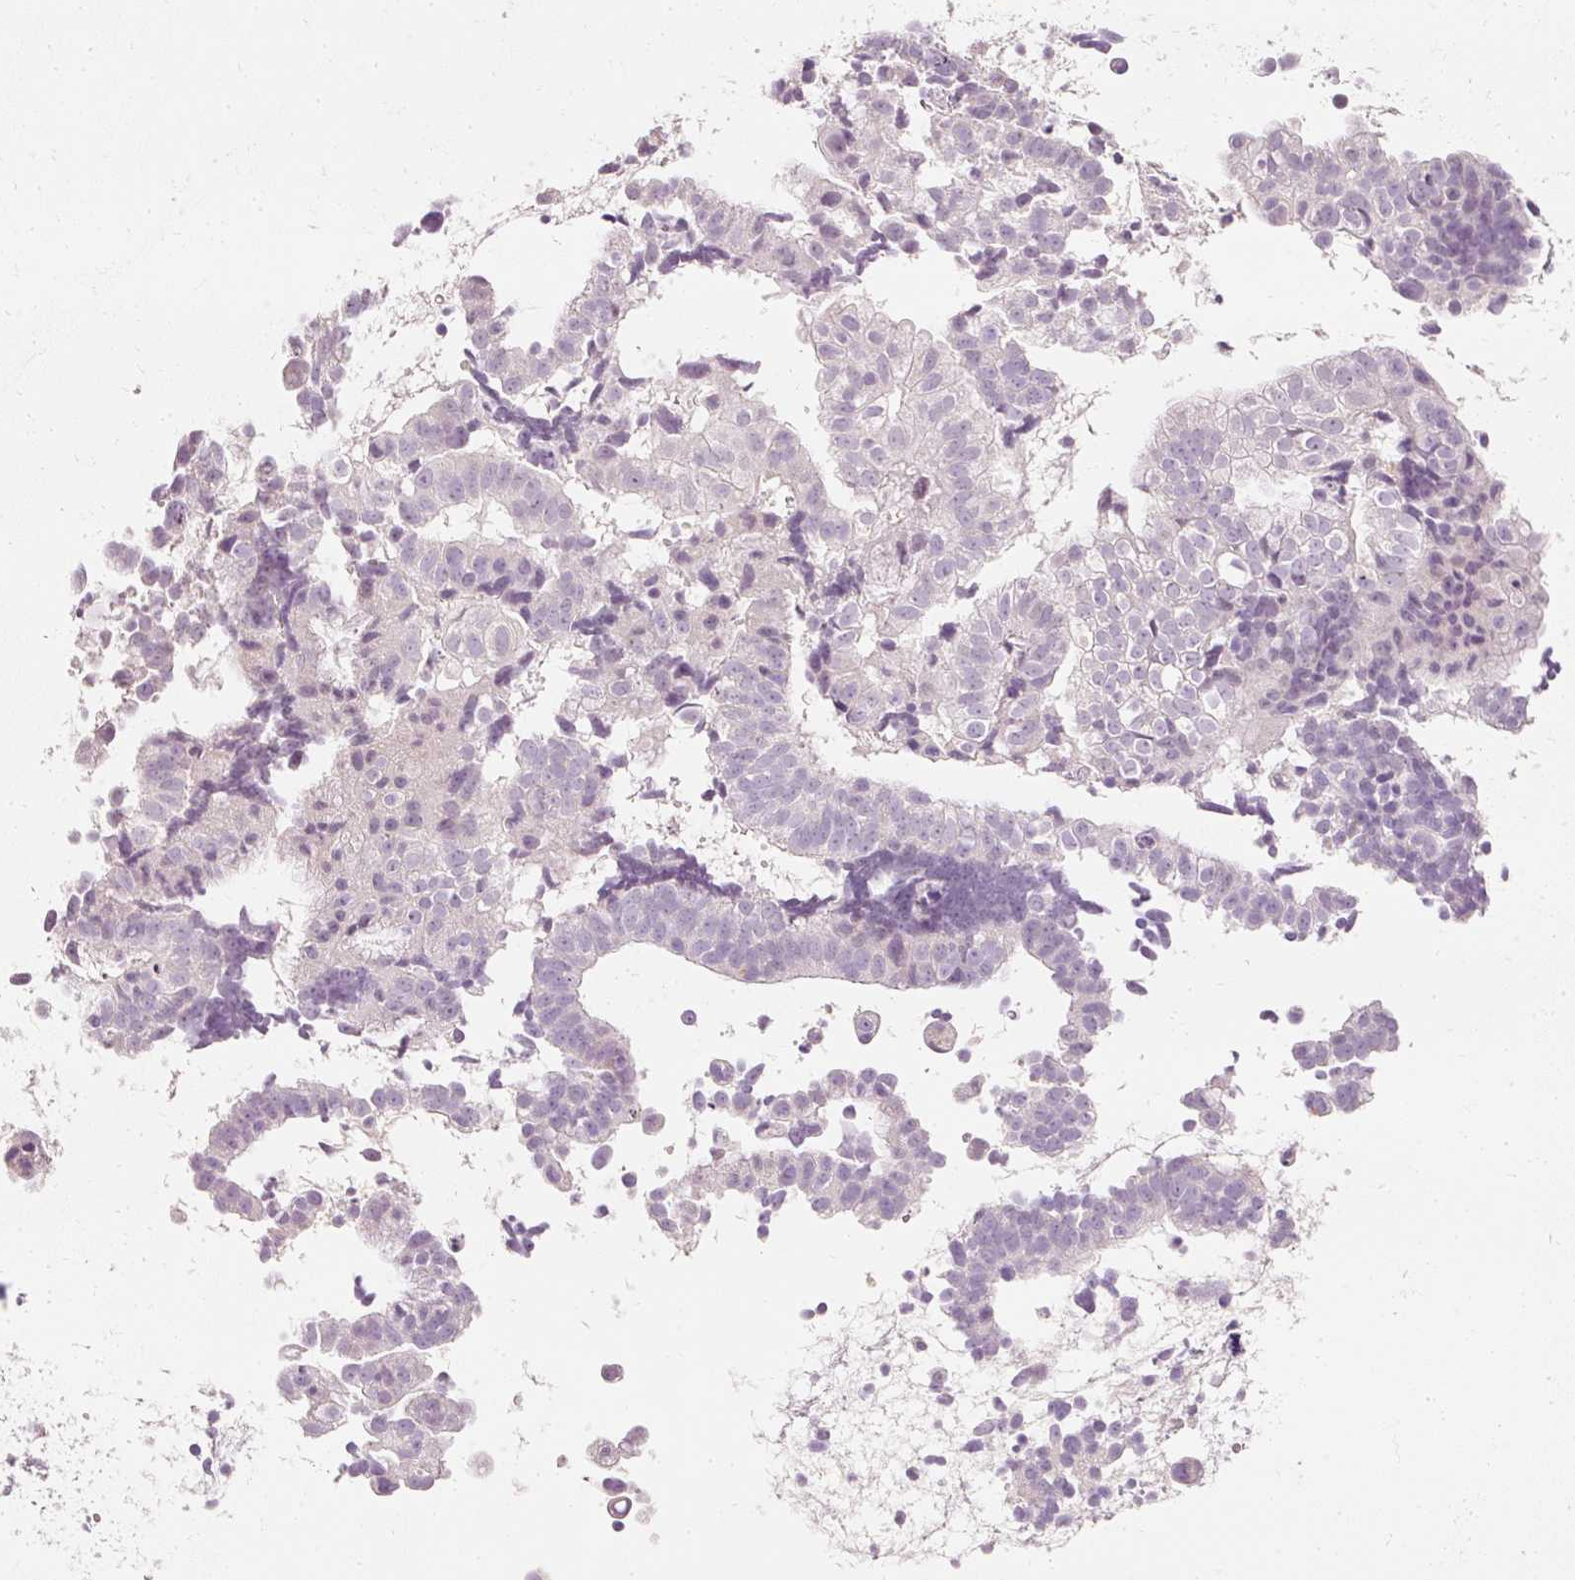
{"staining": {"intensity": "negative", "quantity": "none", "location": "none"}, "tissue": "endometrial cancer", "cell_type": "Tumor cells", "image_type": "cancer", "snomed": [{"axis": "morphology", "description": "Adenocarcinoma, NOS"}, {"axis": "topography", "description": "Endometrium"}], "caption": "A histopathology image of human adenocarcinoma (endometrial) is negative for staining in tumor cells.", "gene": "ELAVL3", "patient": {"sex": "female", "age": 76}}